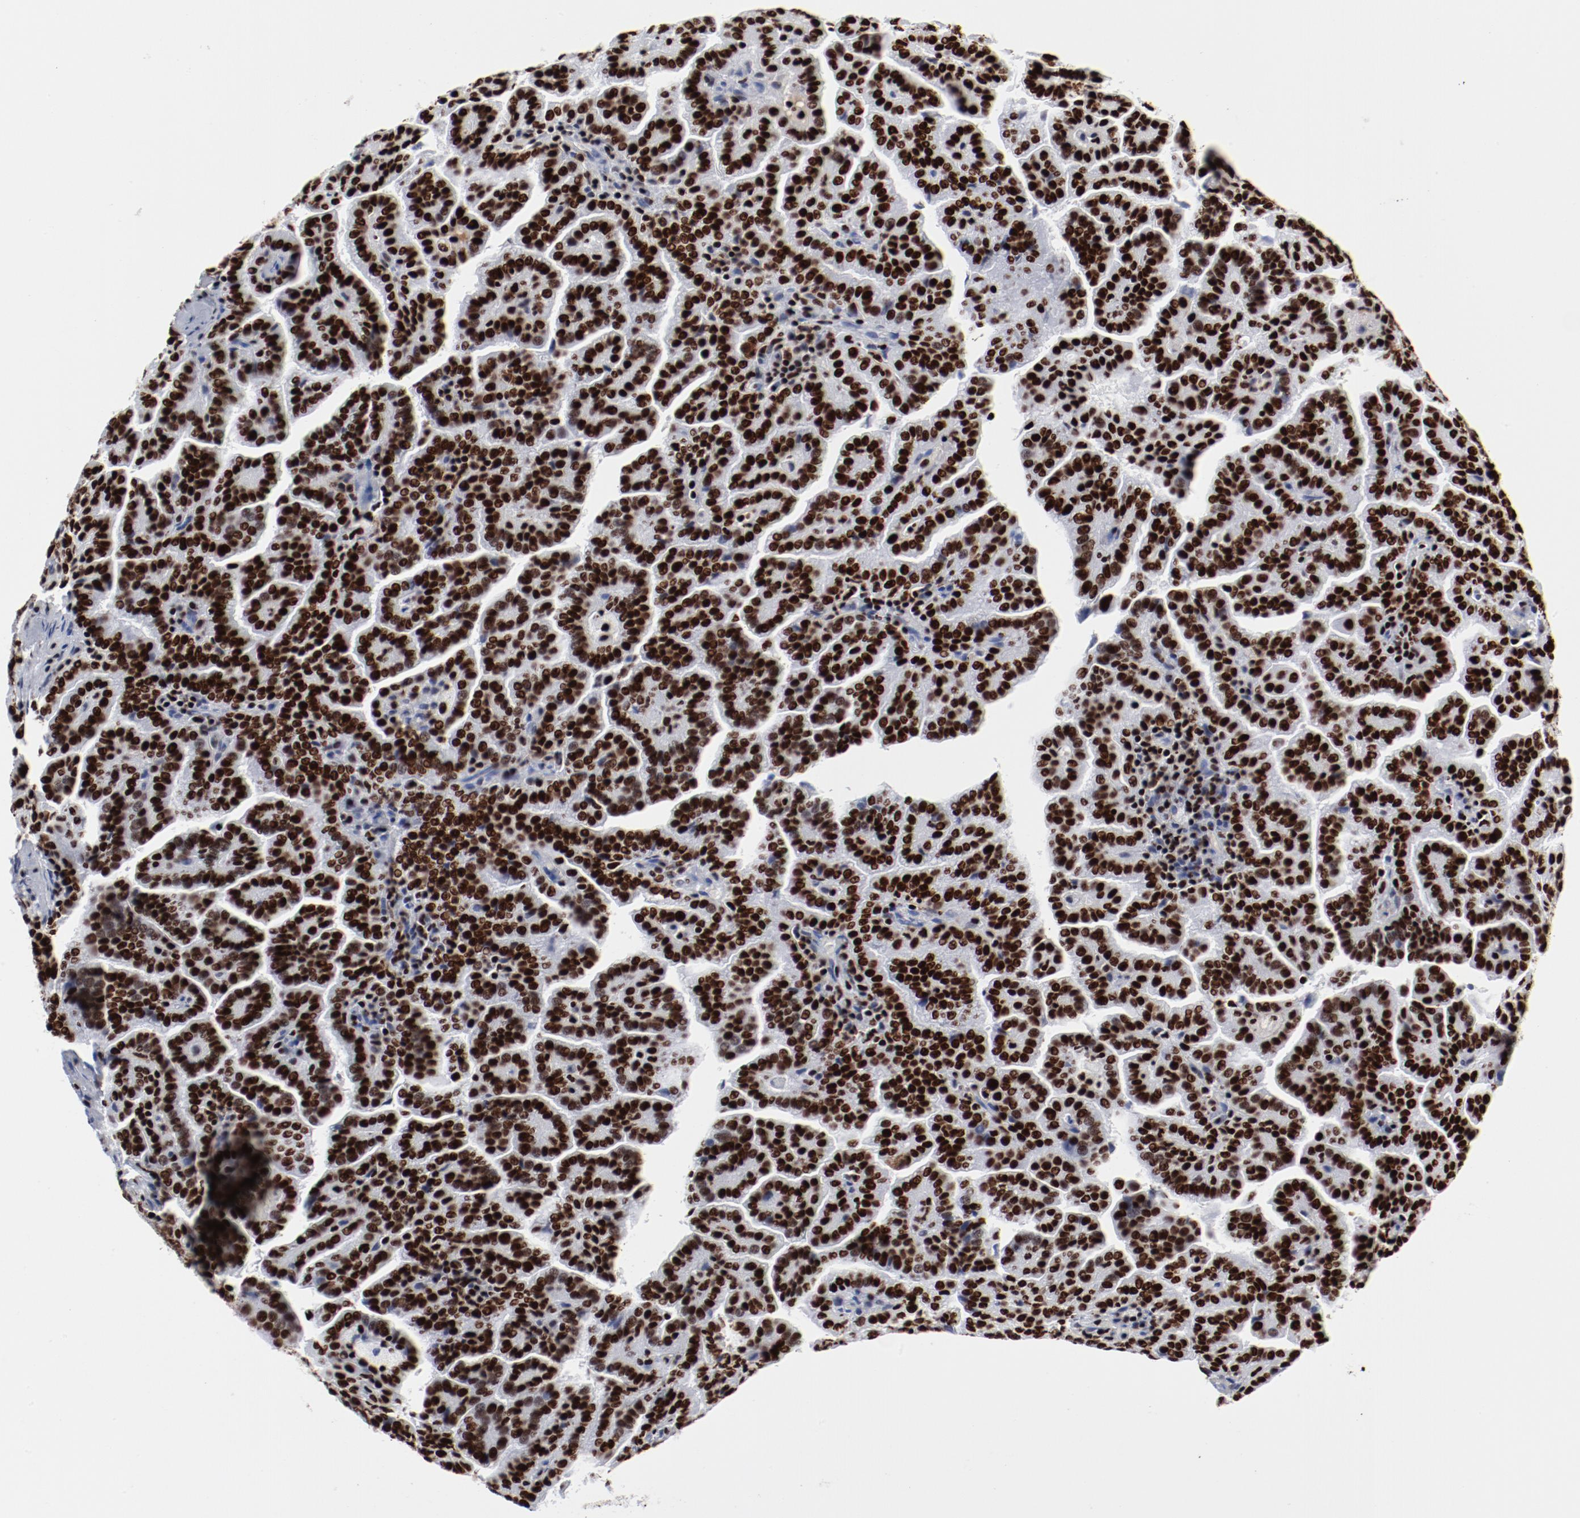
{"staining": {"intensity": "strong", "quantity": ">75%", "location": "nuclear"}, "tissue": "renal cancer", "cell_type": "Tumor cells", "image_type": "cancer", "snomed": [{"axis": "morphology", "description": "Adenocarcinoma, NOS"}, {"axis": "topography", "description": "Kidney"}], "caption": "Renal cancer (adenocarcinoma) stained with DAB (3,3'-diaminobenzidine) immunohistochemistry displays high levels of strong nuclear staining in about >75% of tumor cells.", "gene": "SMARCC2", "patient": {"sex": "male", "age": 61}}